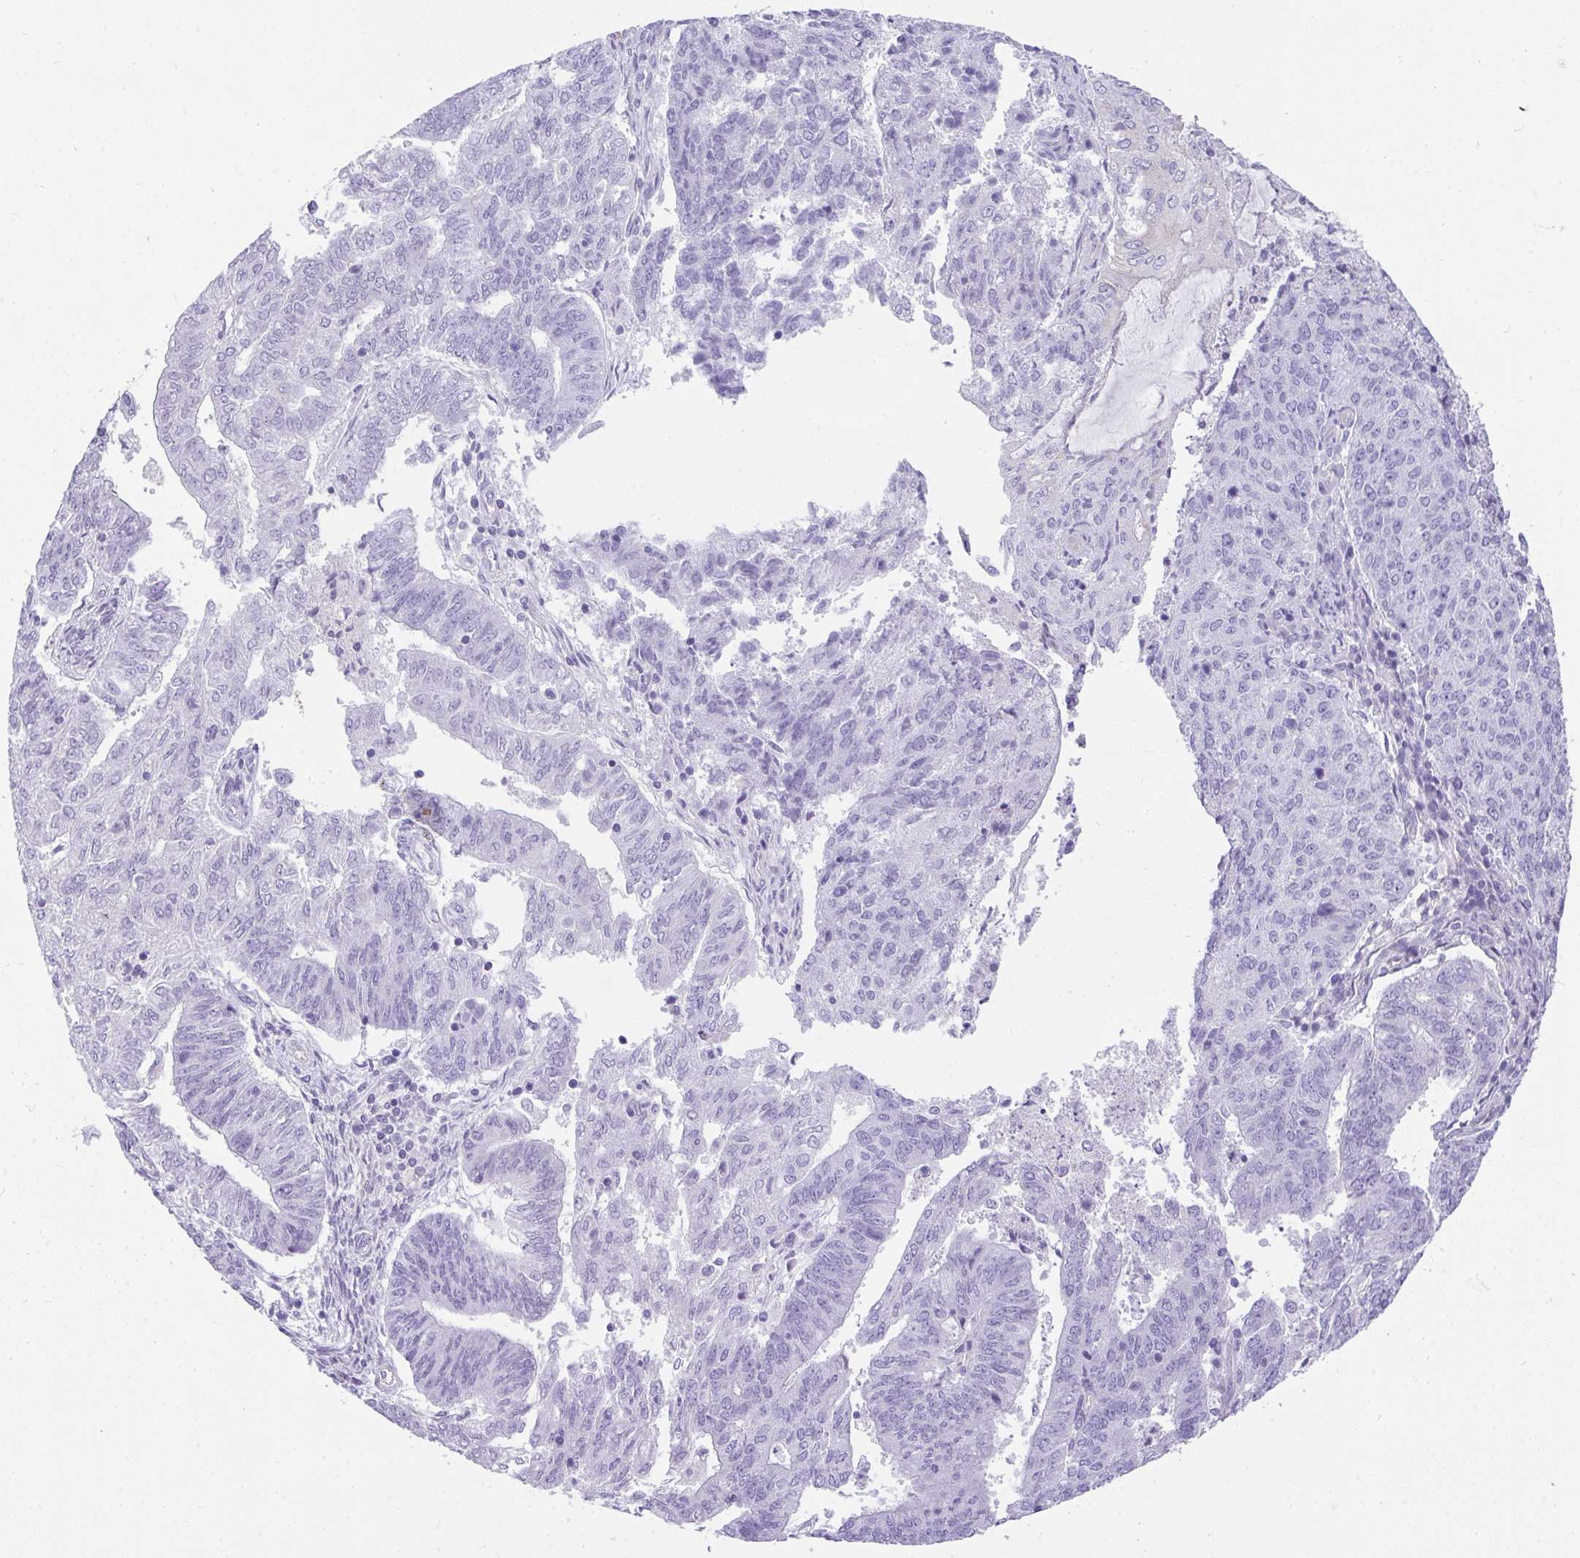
{"staining": {"intensity": "negative", "quantity": "none", "location": "none"}, "tissue": "endometrial cancer", "cell_type": "Tumor cells", "image_type": "cancer", "snomed": [{"axis": "morphology", "description": "Adenocarcinoma, NOS"}, {"axis": "topography", "description": "Endometrium"}], "caption": "A high-resolution image shows immunohistochemistry staining of endometrial cancer (adenocarcinoma), which displays no significant staining in tumor cells.", "gene": "PLPPR3", "patient": {"sex": "female", "age": 82}}